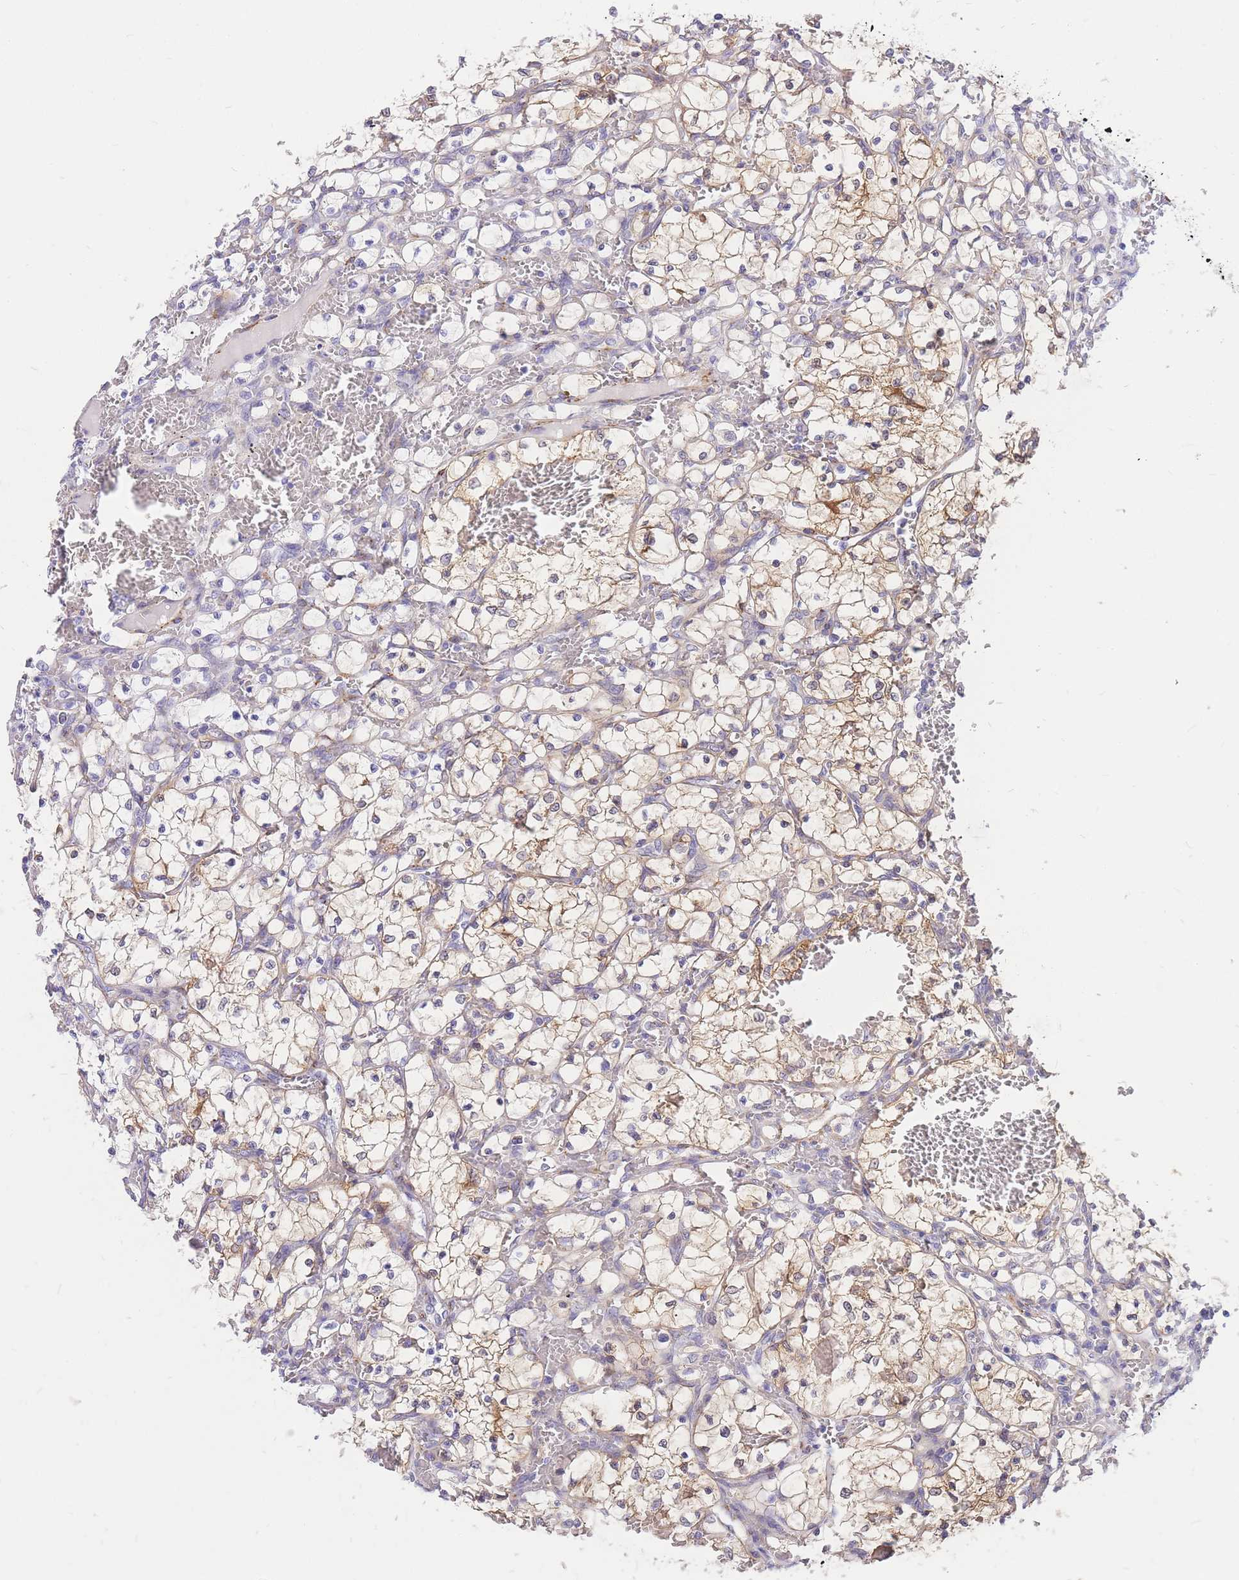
{"staining": {"intensity": "weak", "quantity": "25%-75%", "location": "cytoplasmic/membranous"}, "tissue": "renal cancer", "cell_type": "Tumor cells", "image_type": "cancer", "snomed": [{"axis": "morphology", "description": "Adenocarcinoma, NOS"}, {"axis": "topography", "description": "Kidney"}], "caption": "Brown immunohistochemical staining in renal cancer (adenocarcinoma) exhibits weak cytoplasmic/membranous positivity in about 25%-75% of tumor cells.", "gene": "S100PBP", "patient": {"sex": "female", "age": 69}}